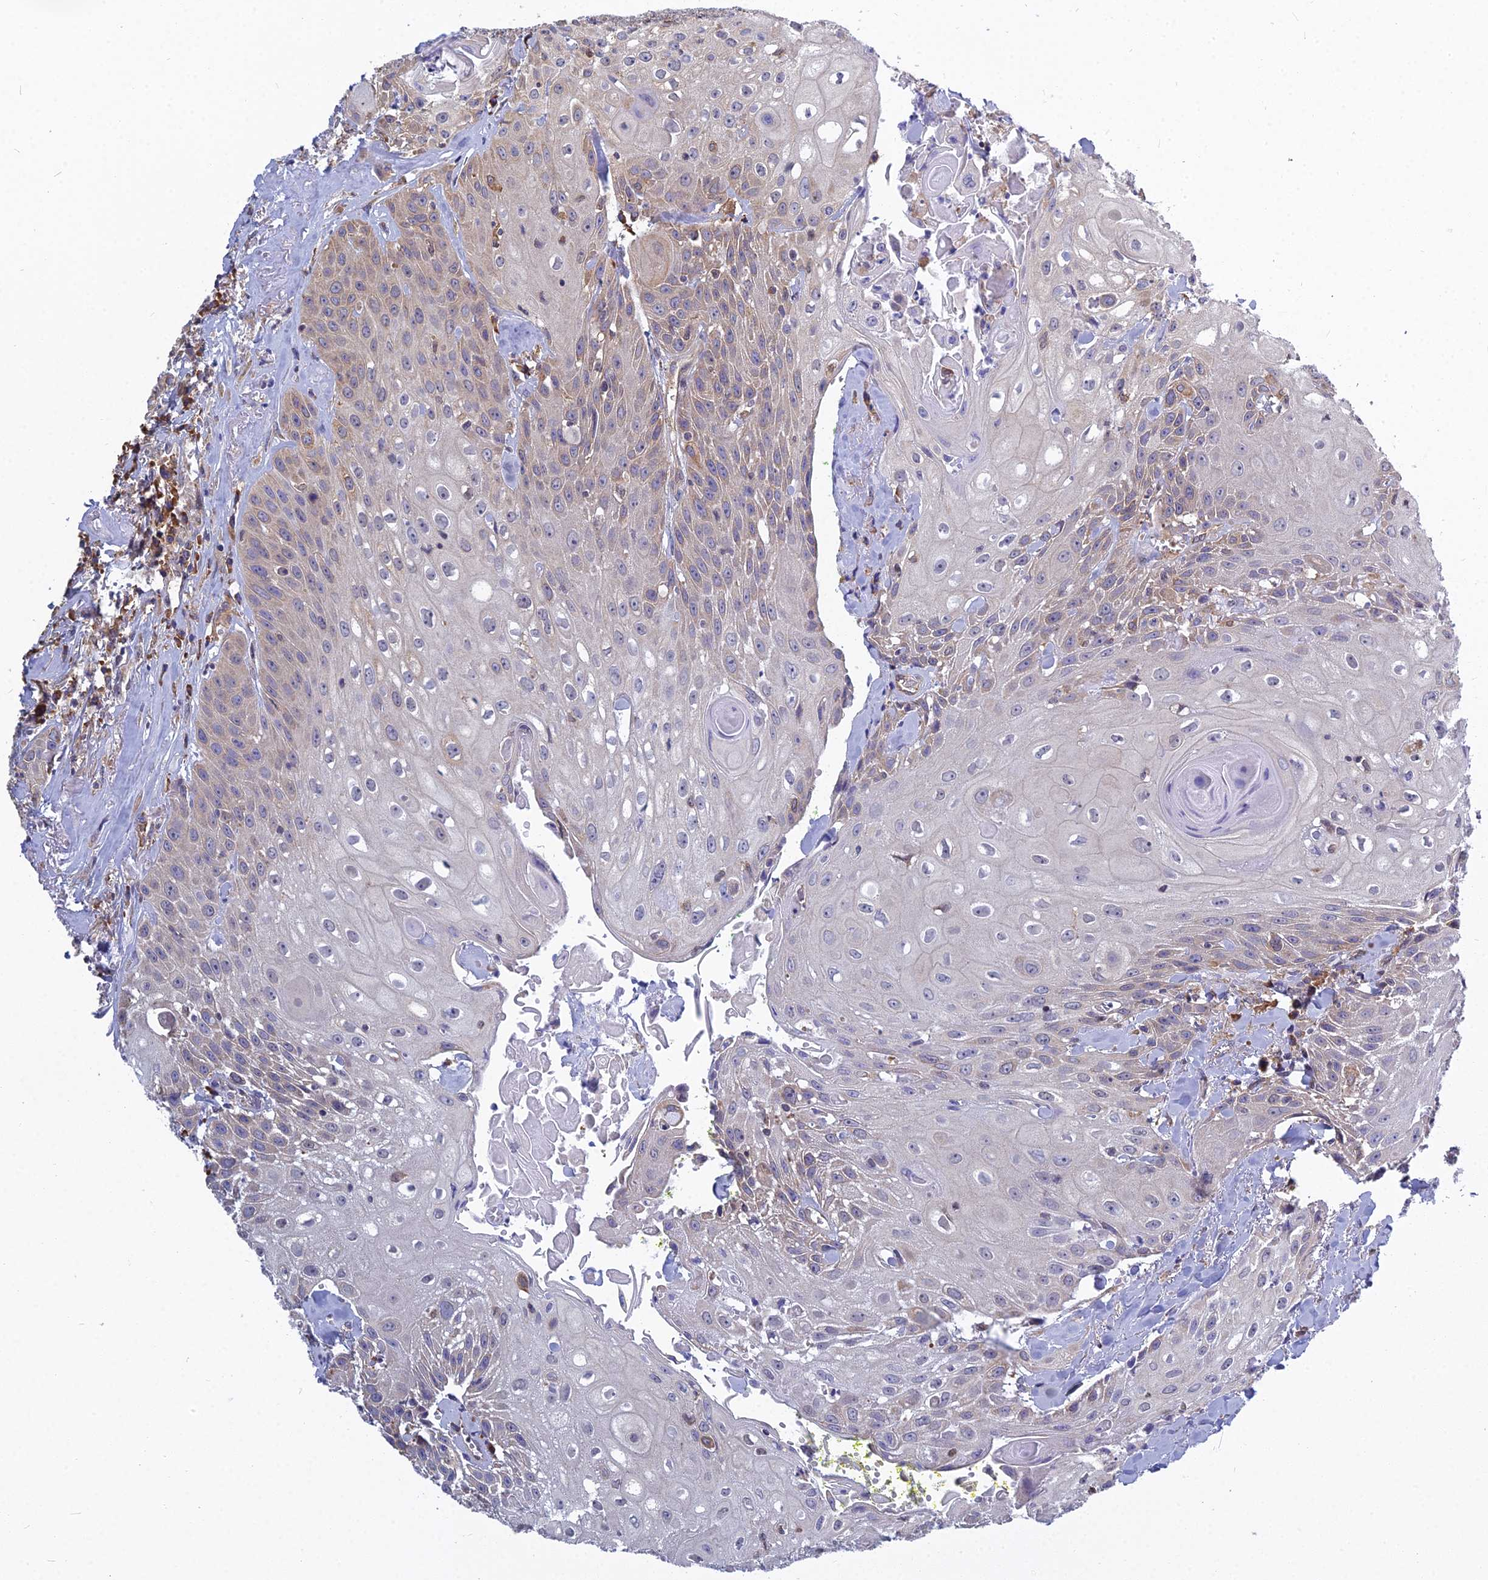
{"staining": {"intensity": "weak", "quantity": "<25%", "location": "cytoplasmic/membranous"}, "tissue": "head and neck cancer", "cell_type": "Tumor cells", "image_type": "cancer", "snomed": [{"axis": "morphology", "description": "Squamous cell carcinoma, NOS"}, {"axis": "topography", "description": "Oral tissue"}, {"axis": "topography", "description": "Head-Neck"}], "caption": "Immunohistochemical staining of head and neck cancer shows no significant expression in tumor cells.", "gene": "KIAA1143", "patient": {"sex": "female", "age": 82}}